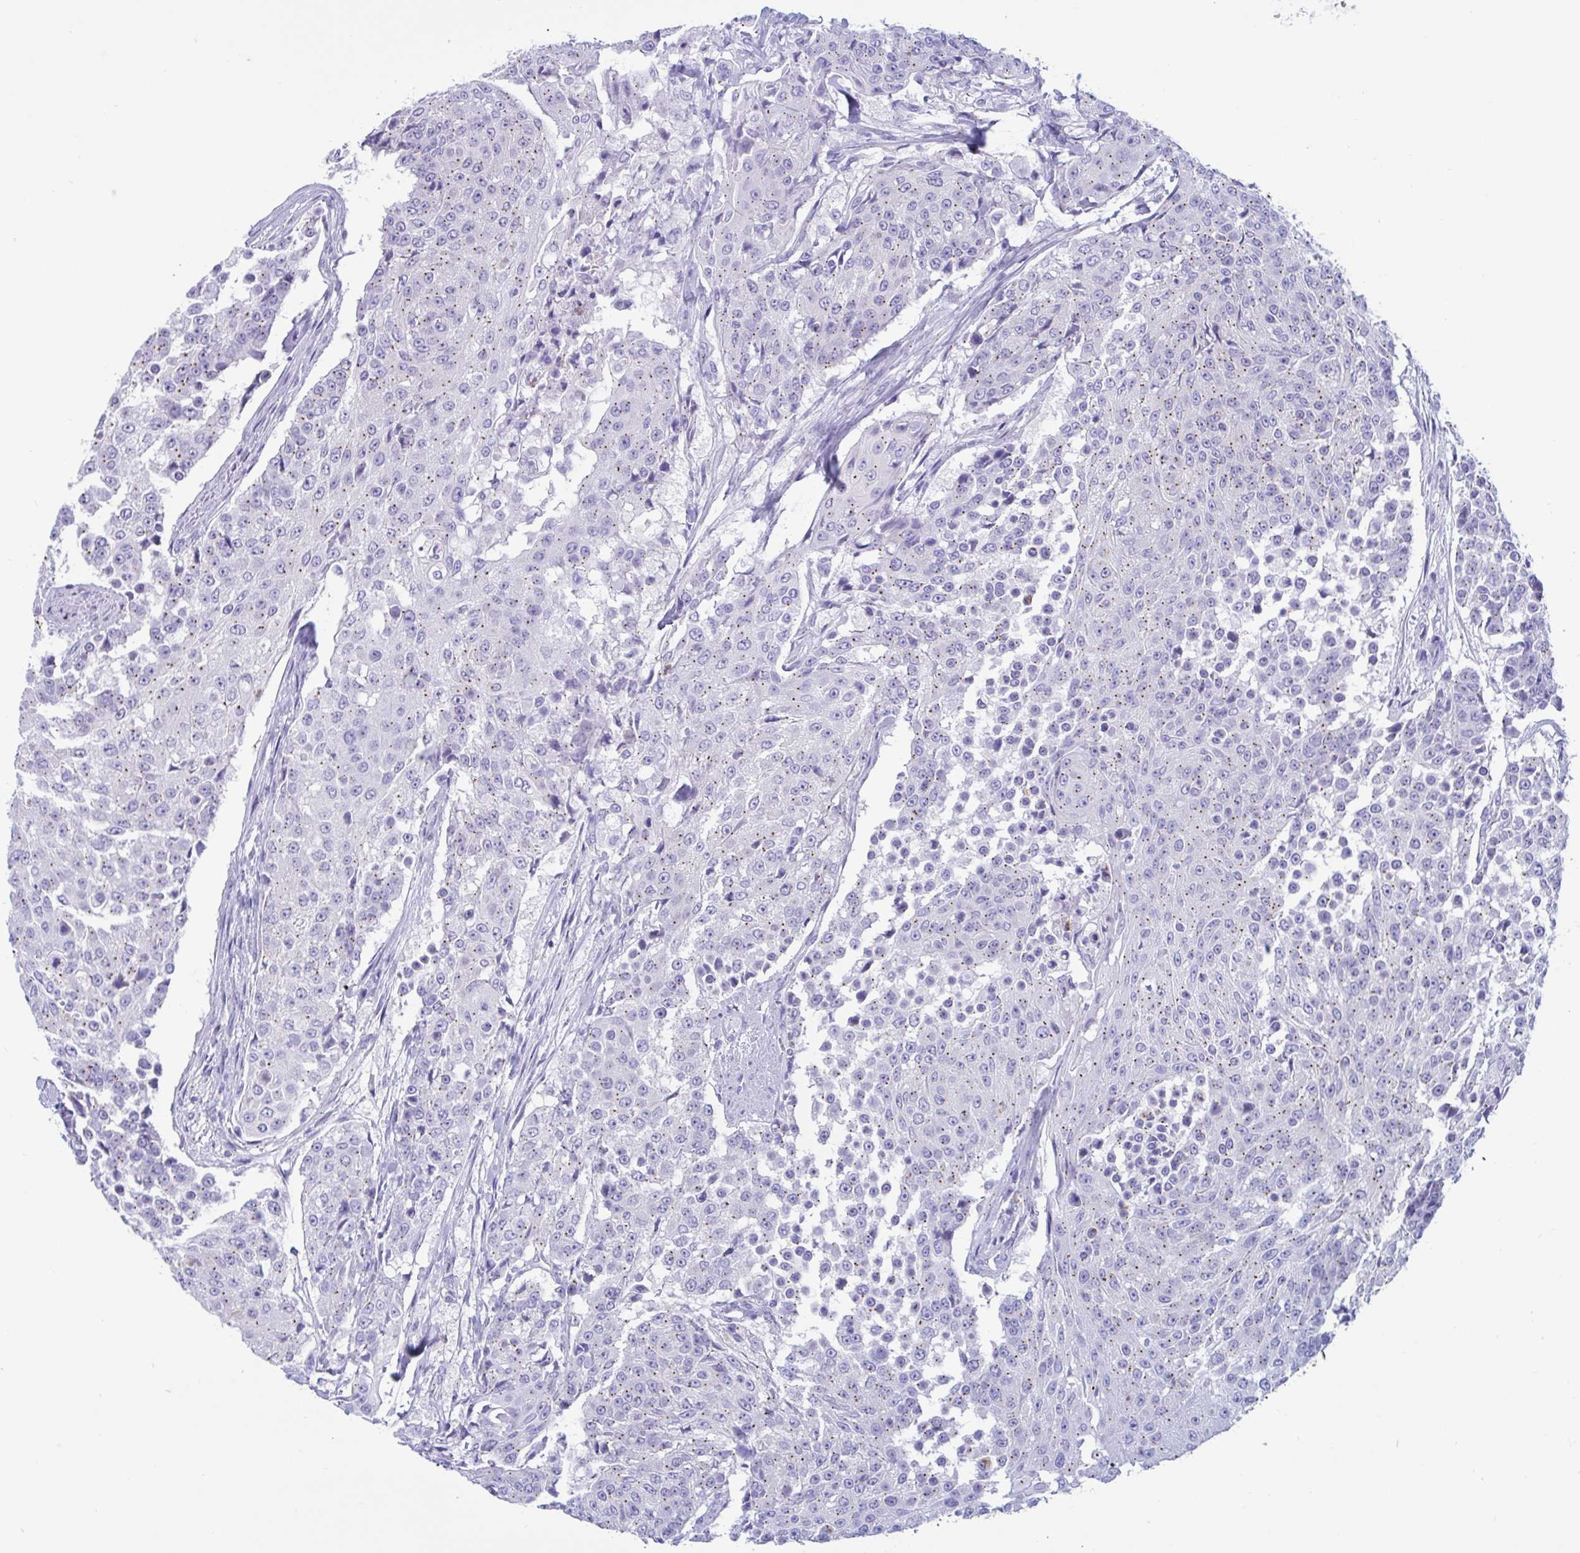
{"staining": {"intensity": "weak", "quantity": "25%-75%", "location": "cytoplasmic/membranous"}, "tissue": "urothelial cancer", "cell_type": "Tumor cells", "image_type": "cancer", "snomed": [{"axis": "morphology", "description": "Urothelial carcinoma, High grade"}, {"axis": "topography", "description": "Urinary bladder"}], "caption": "IHC (DAB) staining of human urothelial carcinoma (high-grade) shows weak cytoplasmic/membranous protein positivity in approximately 25%-75% of tumor cells.", "gene": "RNASE3", "patient": {"sex": "female", "age": 63}}